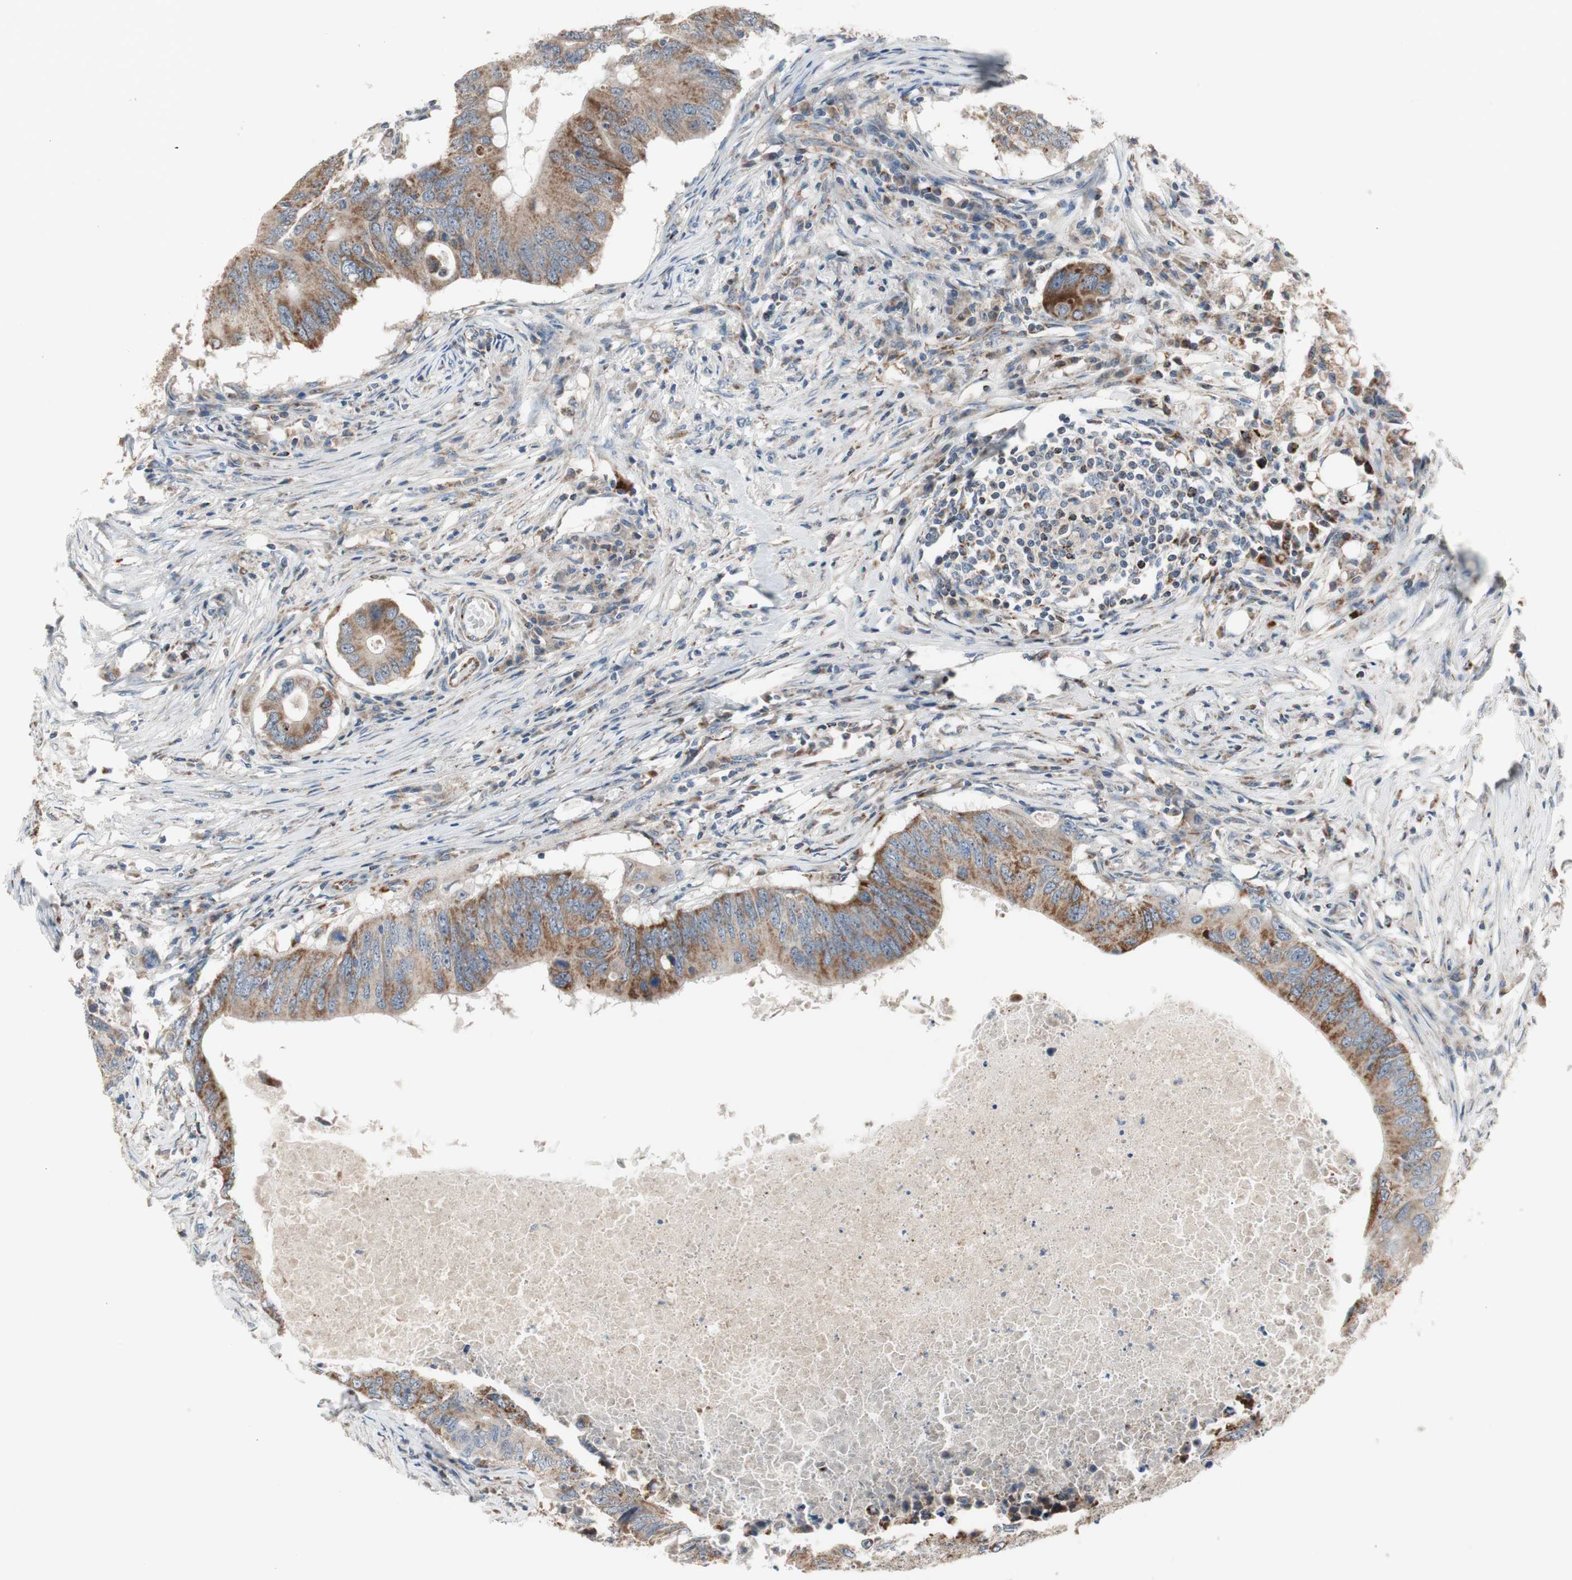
{"staining": {"intensity": "moderate", "quantity": ">75%", "location": "cytoplasmic/membranous"}, "tissue": "colorectal cancer", "cell_type": "Tumor cells", "image_type": "cancer", "snomed": [{"axis": "morphology", "description": "Adenocarcinoma, NOS"}, {"axis": "topography", "description": "Colon"}], "caption": "IHC photomicrograph of neoplastic tissue: human adenocarcinoma (colorectal) stained using IHC exhibits medium levels of moderate protein expression localized specifically in the cytoplasmic/membranous of tumor cells, appearing as a cytoplasmic/membranous brown color.", "gene": "CPT1A", "patient": {"sex": "male", "age": 71}}